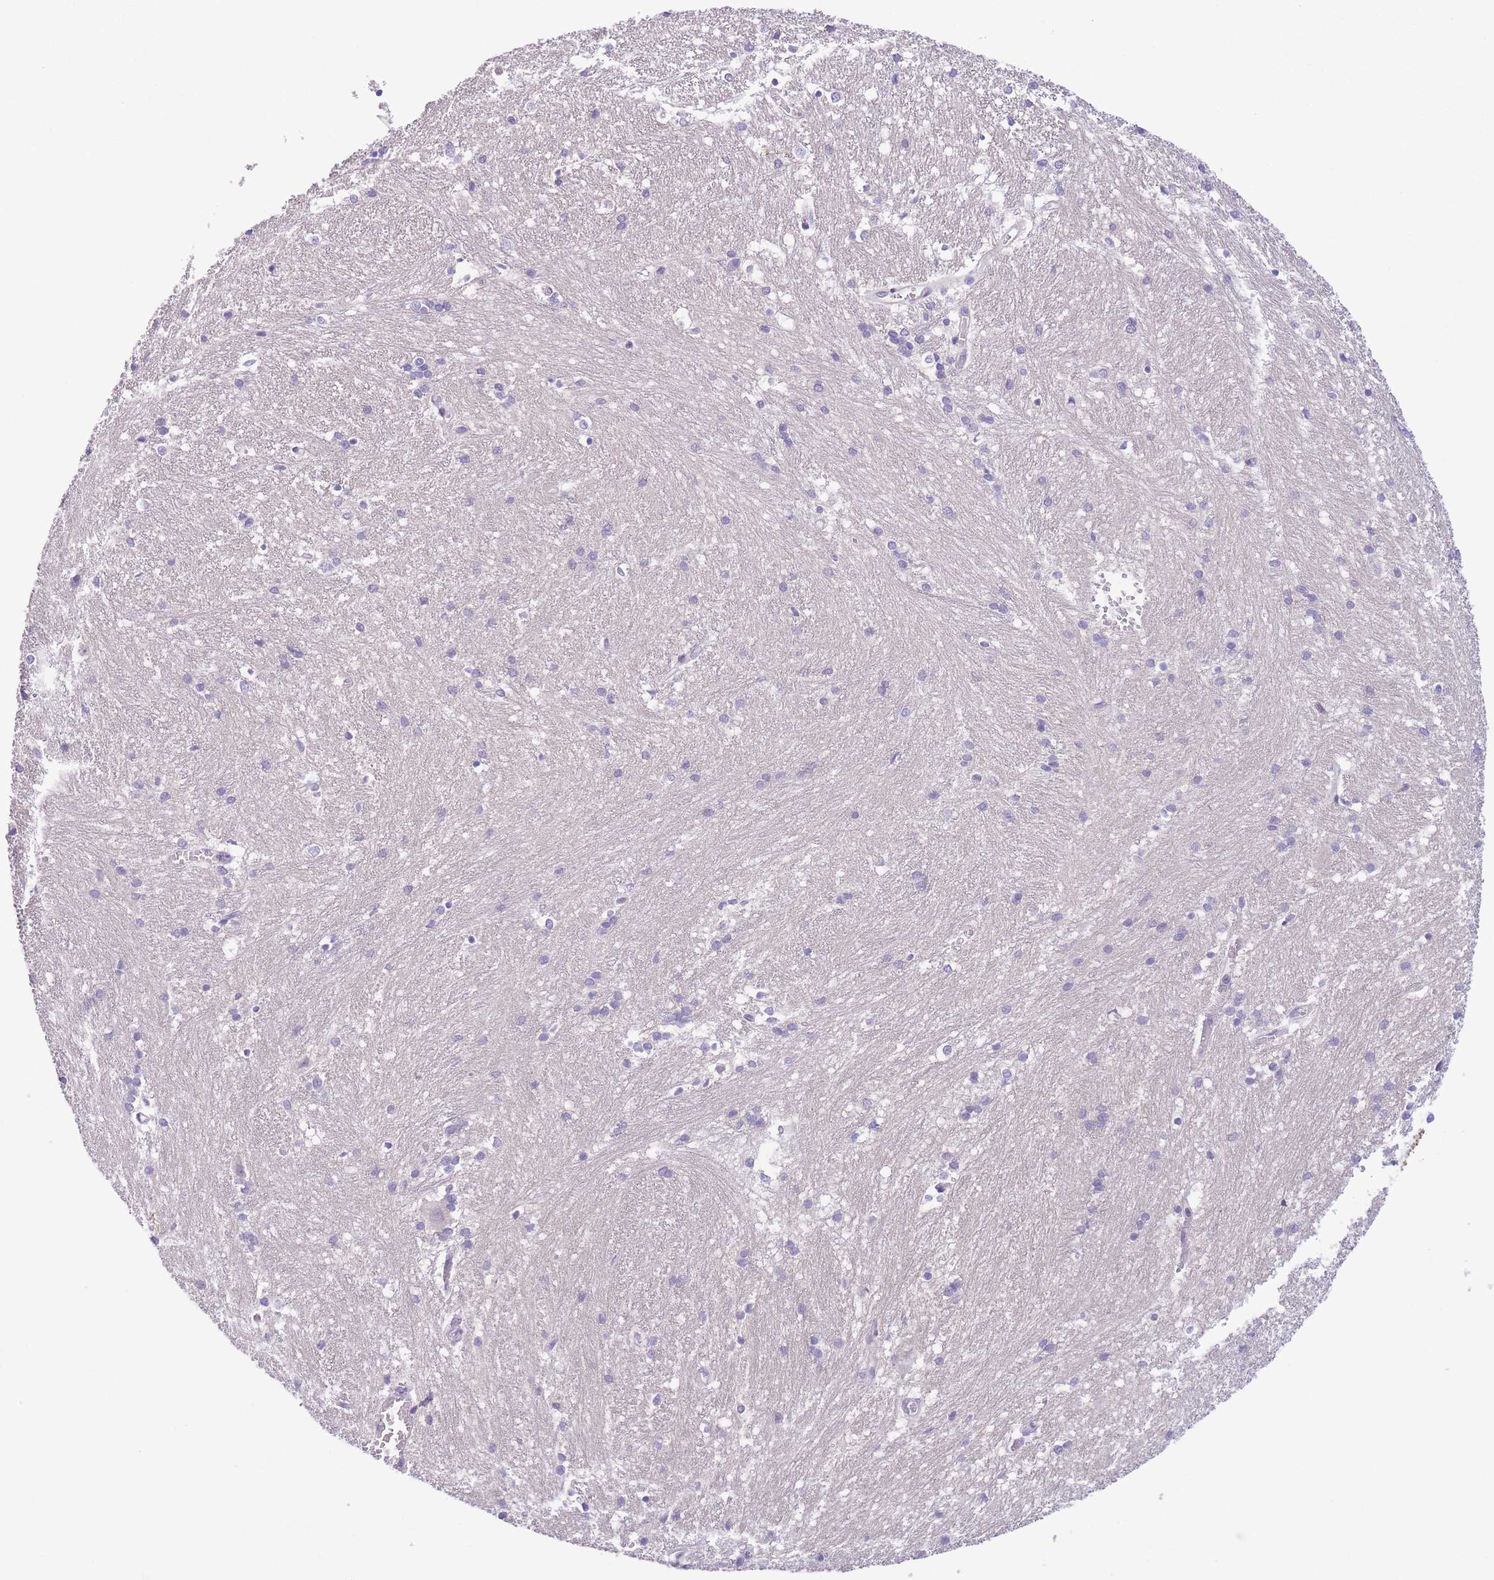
{"staining": {"intensity": "negative", "quantity": "none", "location": "none"}, "tissue": "caudate", "cell_type": "Glial cells", "image_type": "normal", "snomed": [{"axis": "morphology", "description": "Normal tissue, NOS"}, {"axis": "topography", "description": "Lateral ventricle wall"}], "caption": "Immunohistochemical staining of normal caudate shows no significant staining in glial cells. Nuclei are stained in blue.", "gene": "C9orf152", "patient": {"sex": "male", "age": 37}}